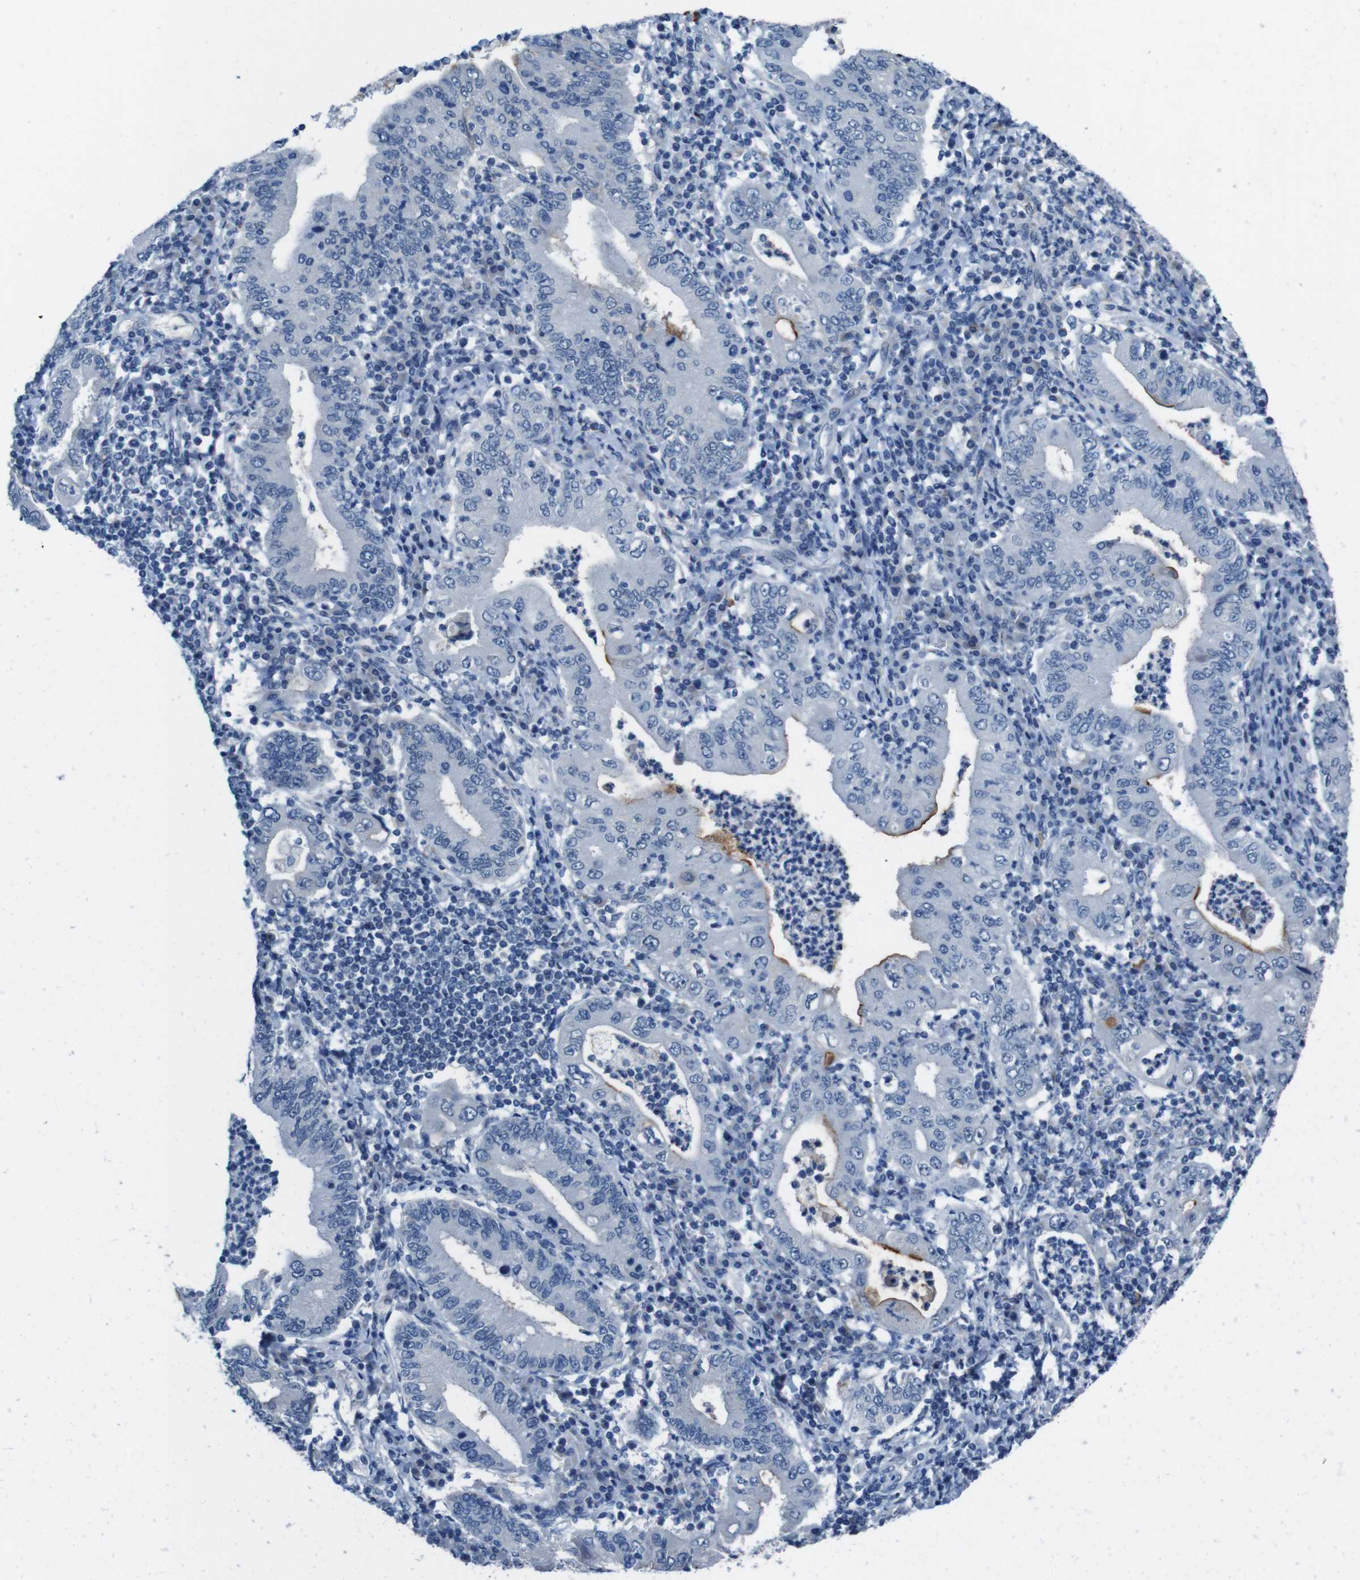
{"staining": {"intensity": "moderate", "quantity": "<25%", "location": "cytoplasmic/membranous"}, "tissue": "stomach cancer", "cell_type": "Tumor cells", "image_type": "cancer", "snomed": [{"axis": "morphology", "description": "Normal tissue, NOS"}, {"axis": "morphology", "description": "Adenocarcinoma, NOS"}, {"axis": "topography", "description": "Esophagus"}, {"axis": "topography", "description": "Stomach, upper"}, {"axis": "topography", "description": "Peripheral nerve tissue"}], "caption": "About <25% of tumor cells in human stomach adenocarcinoma show moderate cytoplasmic/membranous protein positivity as visualized by brown immunohistochemical staining.", "gene": "CDHR2", "patient": {"sex": "male", "age": 62}}